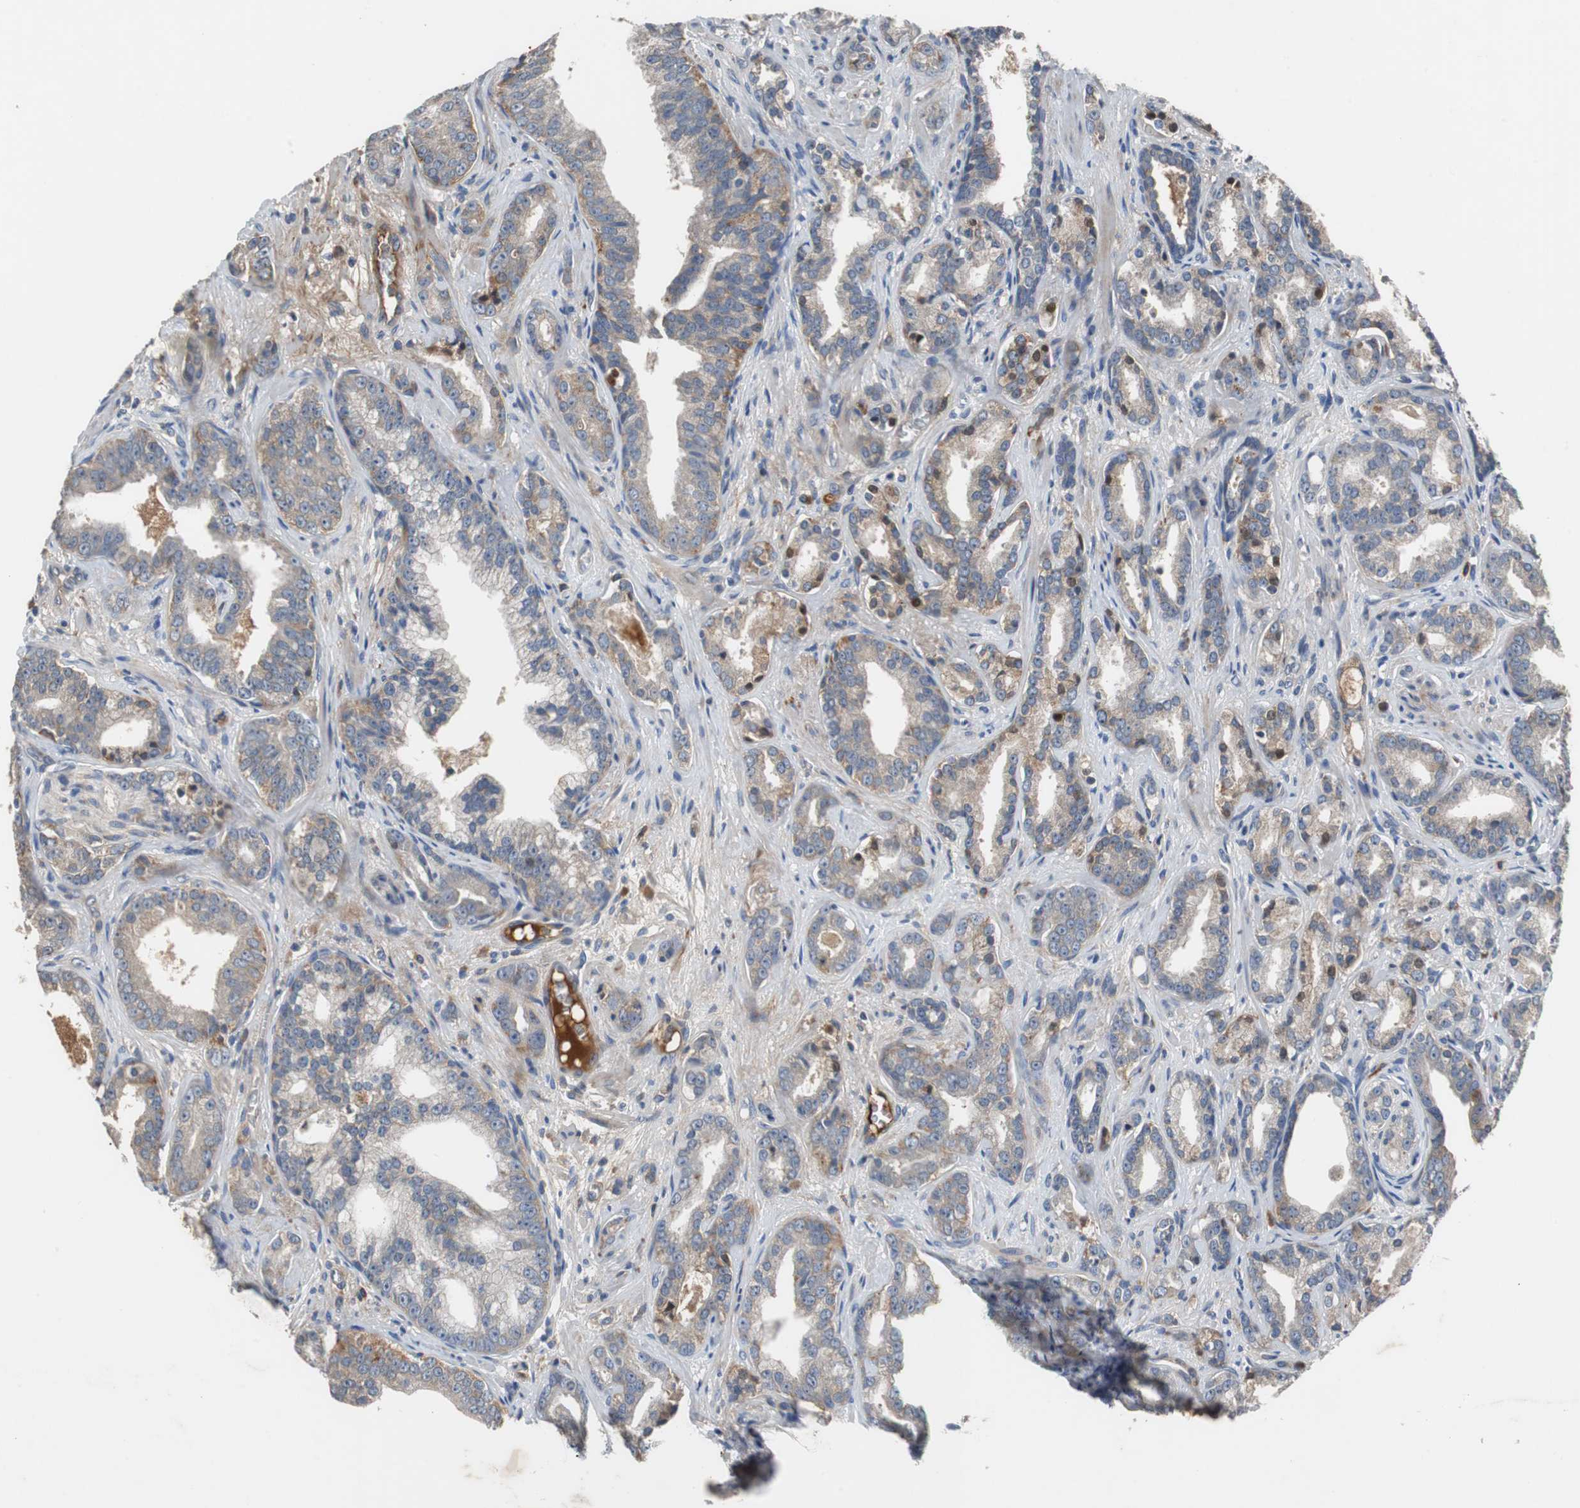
{"staining": {"intensity": "weak", "quantity": "25%-75%", "location": "cytoplasmic/membranous"}, "tissue": "prostate cancer", "cell_type": "Tumor cells", "image_type": "cancer", "snomed": [{"axis": "morphology", "description": "Adenocarcinoma, Low grade"}, {"axis": "topography", "description": "Prostate"}], "caption": "Prostate cancer was stained to show a protein in brown. There is low levels of weak cytoplasmic/membranous positivity in about 25%-75% of tumor cells.", "gene": "SORT1", "patient": {"sex": "male", "age": 63}}